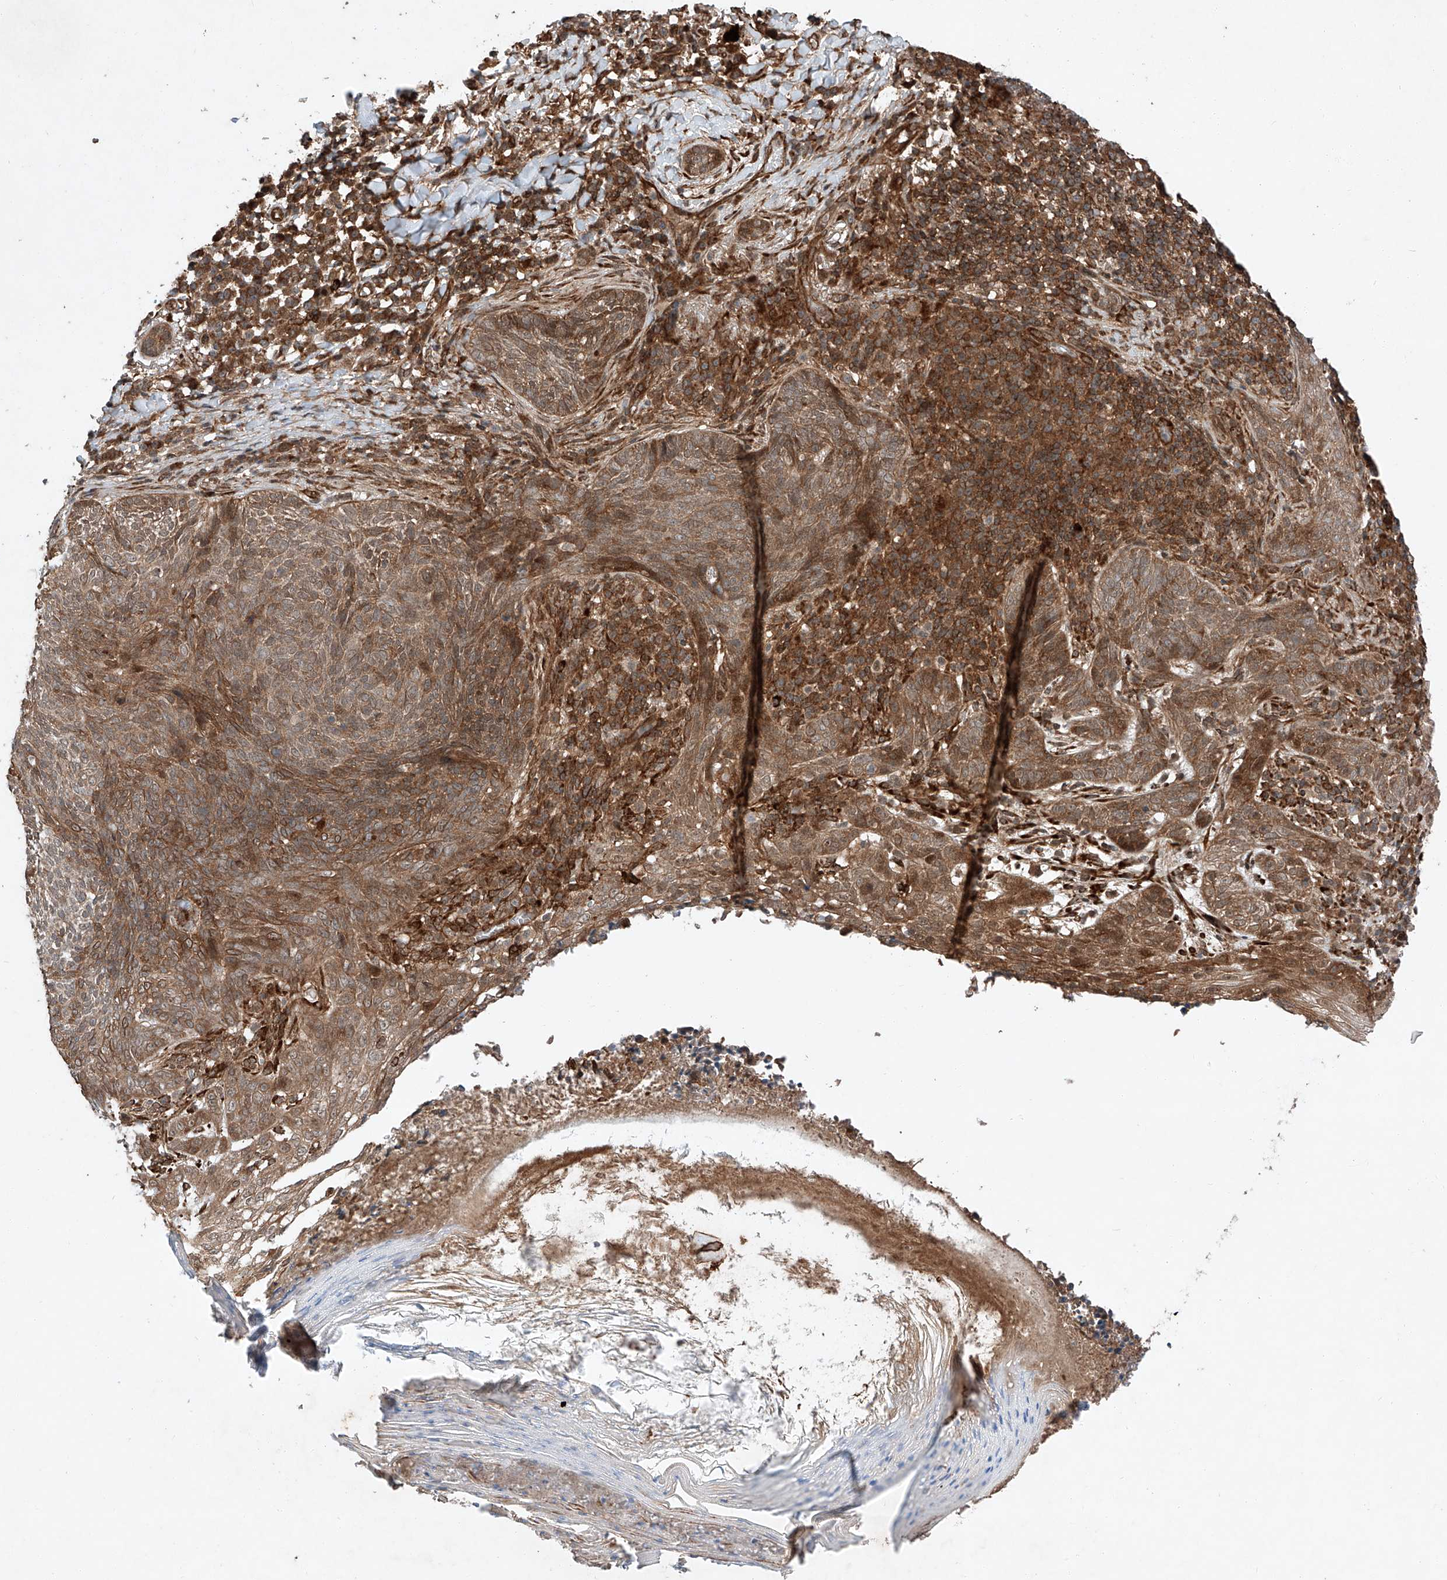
{"staining": {"intensity": "moderate", "quantity": "25%-75%", "location": "cytoplasmic/membranous"}, "tissue": "skin cancer", "cell_type": "Tumor cells", "image_type": "cancer", "snomed": [{"axis": "morphology", "description": "Basal cell carcinoma"}, {"axis": "topography", "description": "Skin"}], "caption": "This is an image of immunohistochemistry (IHC) staining of basal cell carcinoma (skin), which shows moderate staining in the cytoplasmic/membranous of tumor cells.", "gene": "ZFP28", "patient": {"sex": "male", "age": 85}}